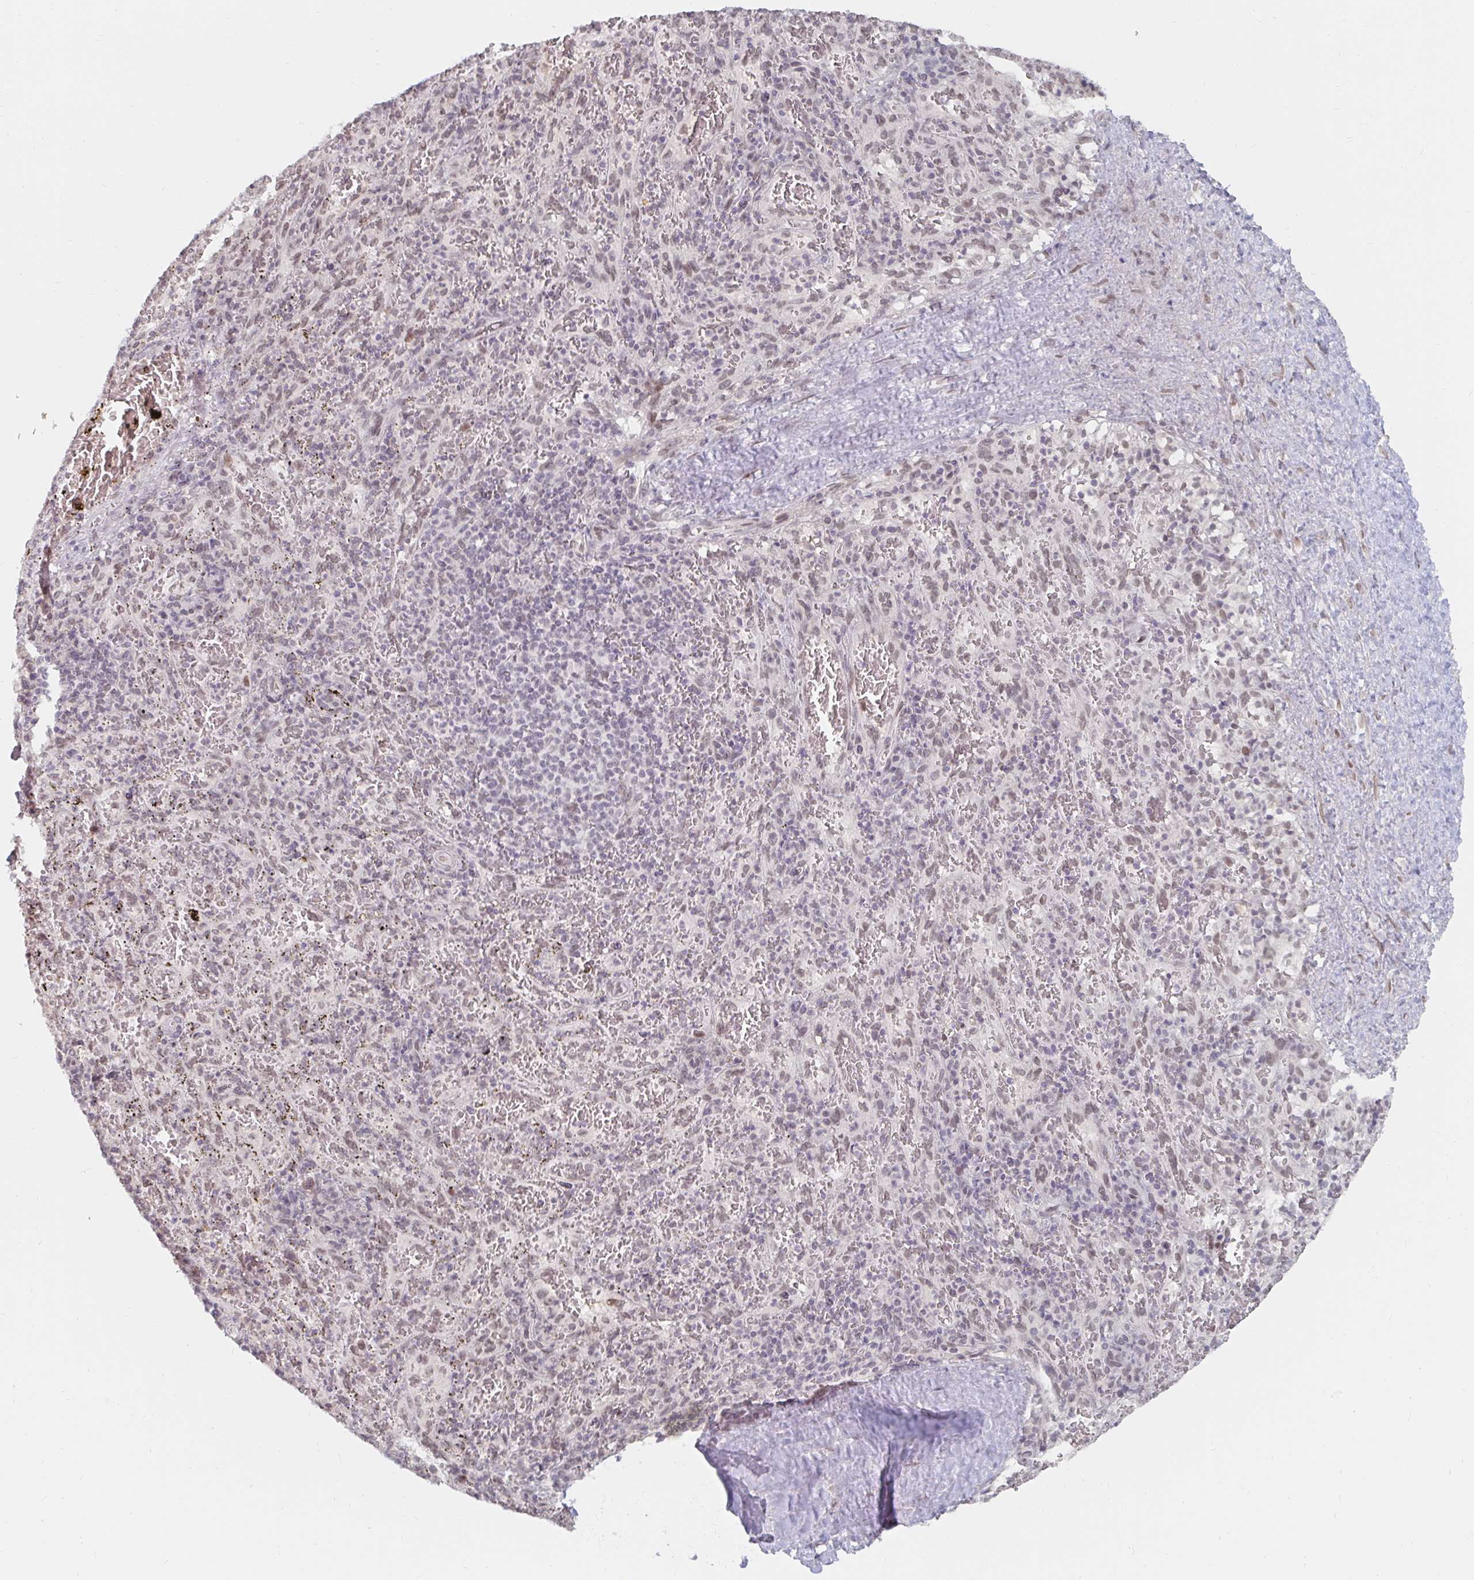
{"staining": {"intensity": "weak", "quantity": "<25%", "location": "nuclear"}, "tissue": "spleen", "cell_type": "Cells in red pulp", "image_type": "normal", "snomed": [{"axis": "morphology", "description": "Normal tissue, NOS"}, {"axis": "topography", "description": "Spleen"}], "caption": "DAB (3,3'-diaminobenzidine) immunohistochemical staining of normal spleen displays no significant staining in cells in red pulp. The staining was performed using DAB (3,3'-diaminobenzidine) to visualize the protein expression in brown, while the nuclei were stained in blue with hematoxylin (Magnification: 20x).", "gene": "CHD2", "patient": {"sex": "male", "age": 57}}